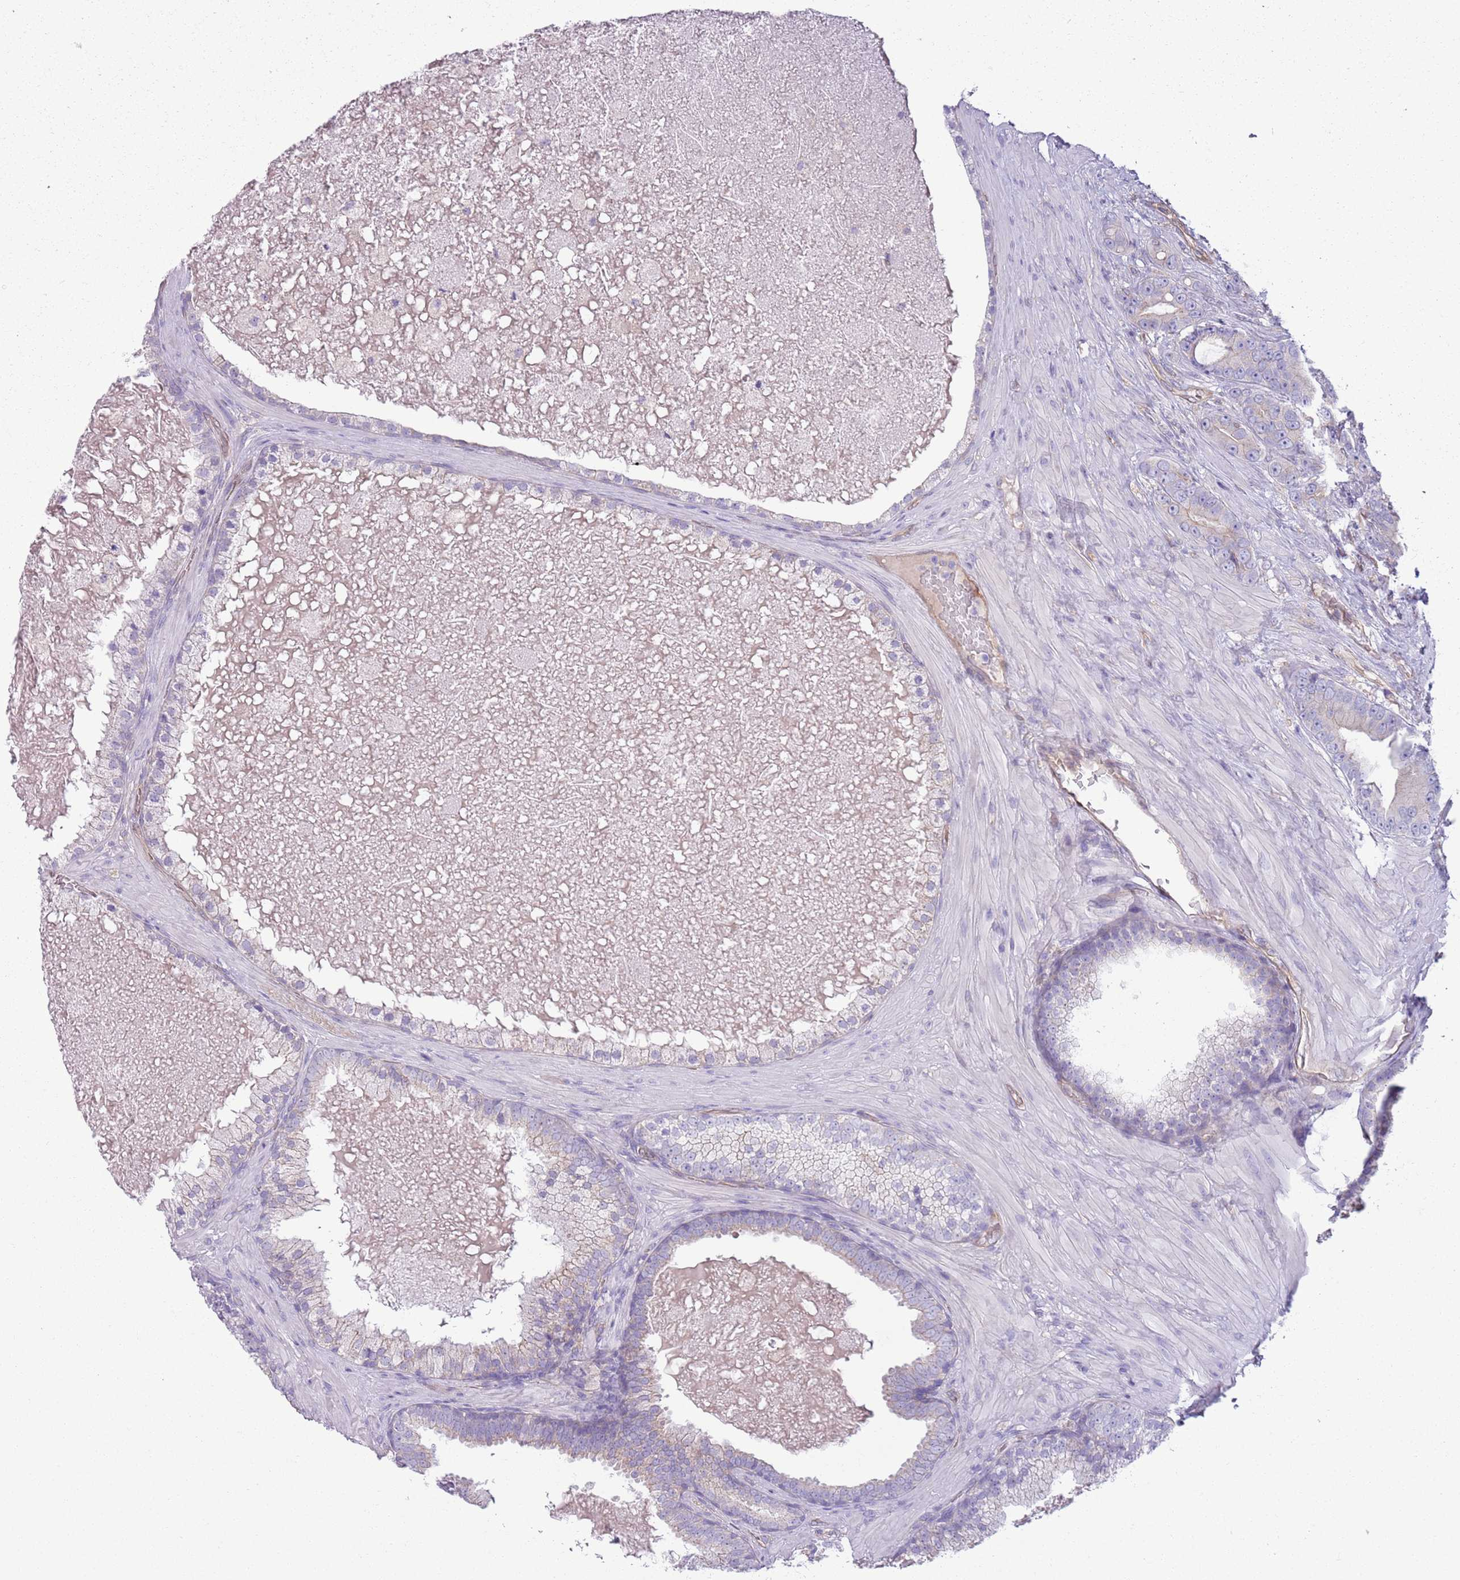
{"staining": {"intensity": "weak", "quantity": "<25%", "location": "cytoplasmic/membranous"}, "tissue": "prostate cancer", "cell_type": "Tumor cells", "image_type": "cancer", "snomed": [{"axis": "morphology", "description": "Adenocarcinoma, High grade"}, {"axis": "topography", "description": "Prostate"}], "caption": "Tumor cells show no significant protein expression in prostate high-grade adenocarcinoma.", "gene": "RBP3", "patient": {"sex": "male", "age": 55}}